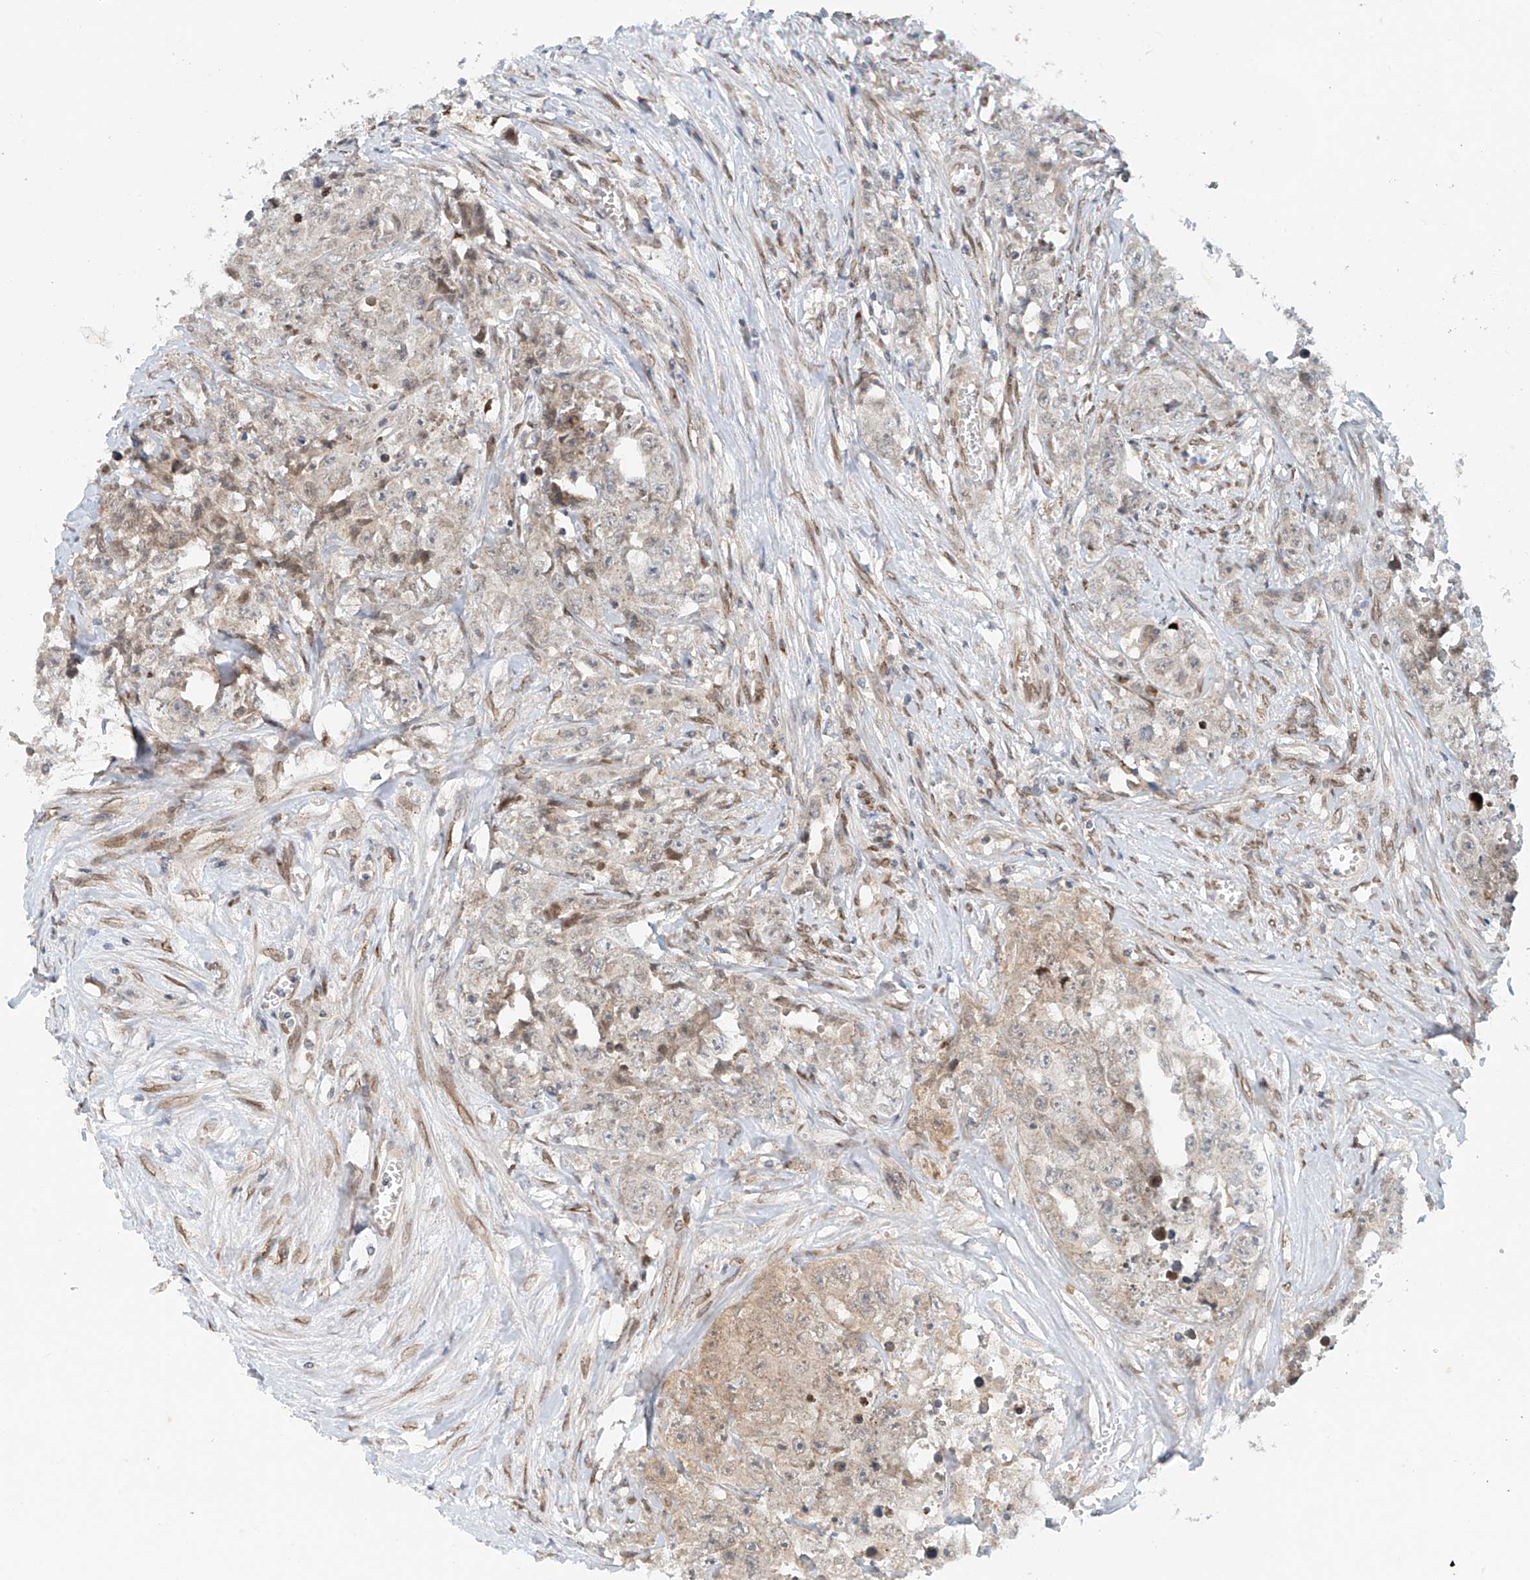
{"staining": {"intensity": "negative", "quantity": "none", "location": "none"}, "tissue": "testis cancer", "cell_type": "Tumor cells", "image_type": "cancer", "snomed": [{"axis": "morphology", "description": "Seminoma, NOS"}, {"axis": "morphology", "description": "Carcinoma, Embryonal, NOS"}, {"axis": "topography", "description": "Testis"}], "caption": "IHC histopathology image of human testis seminoma stained for a protein (brown), which demonstrates no staining in tumor cells. Nuclei are stained in blue.", "gene": "STARD9", "patient": {"sex": "male", "age": 43}}